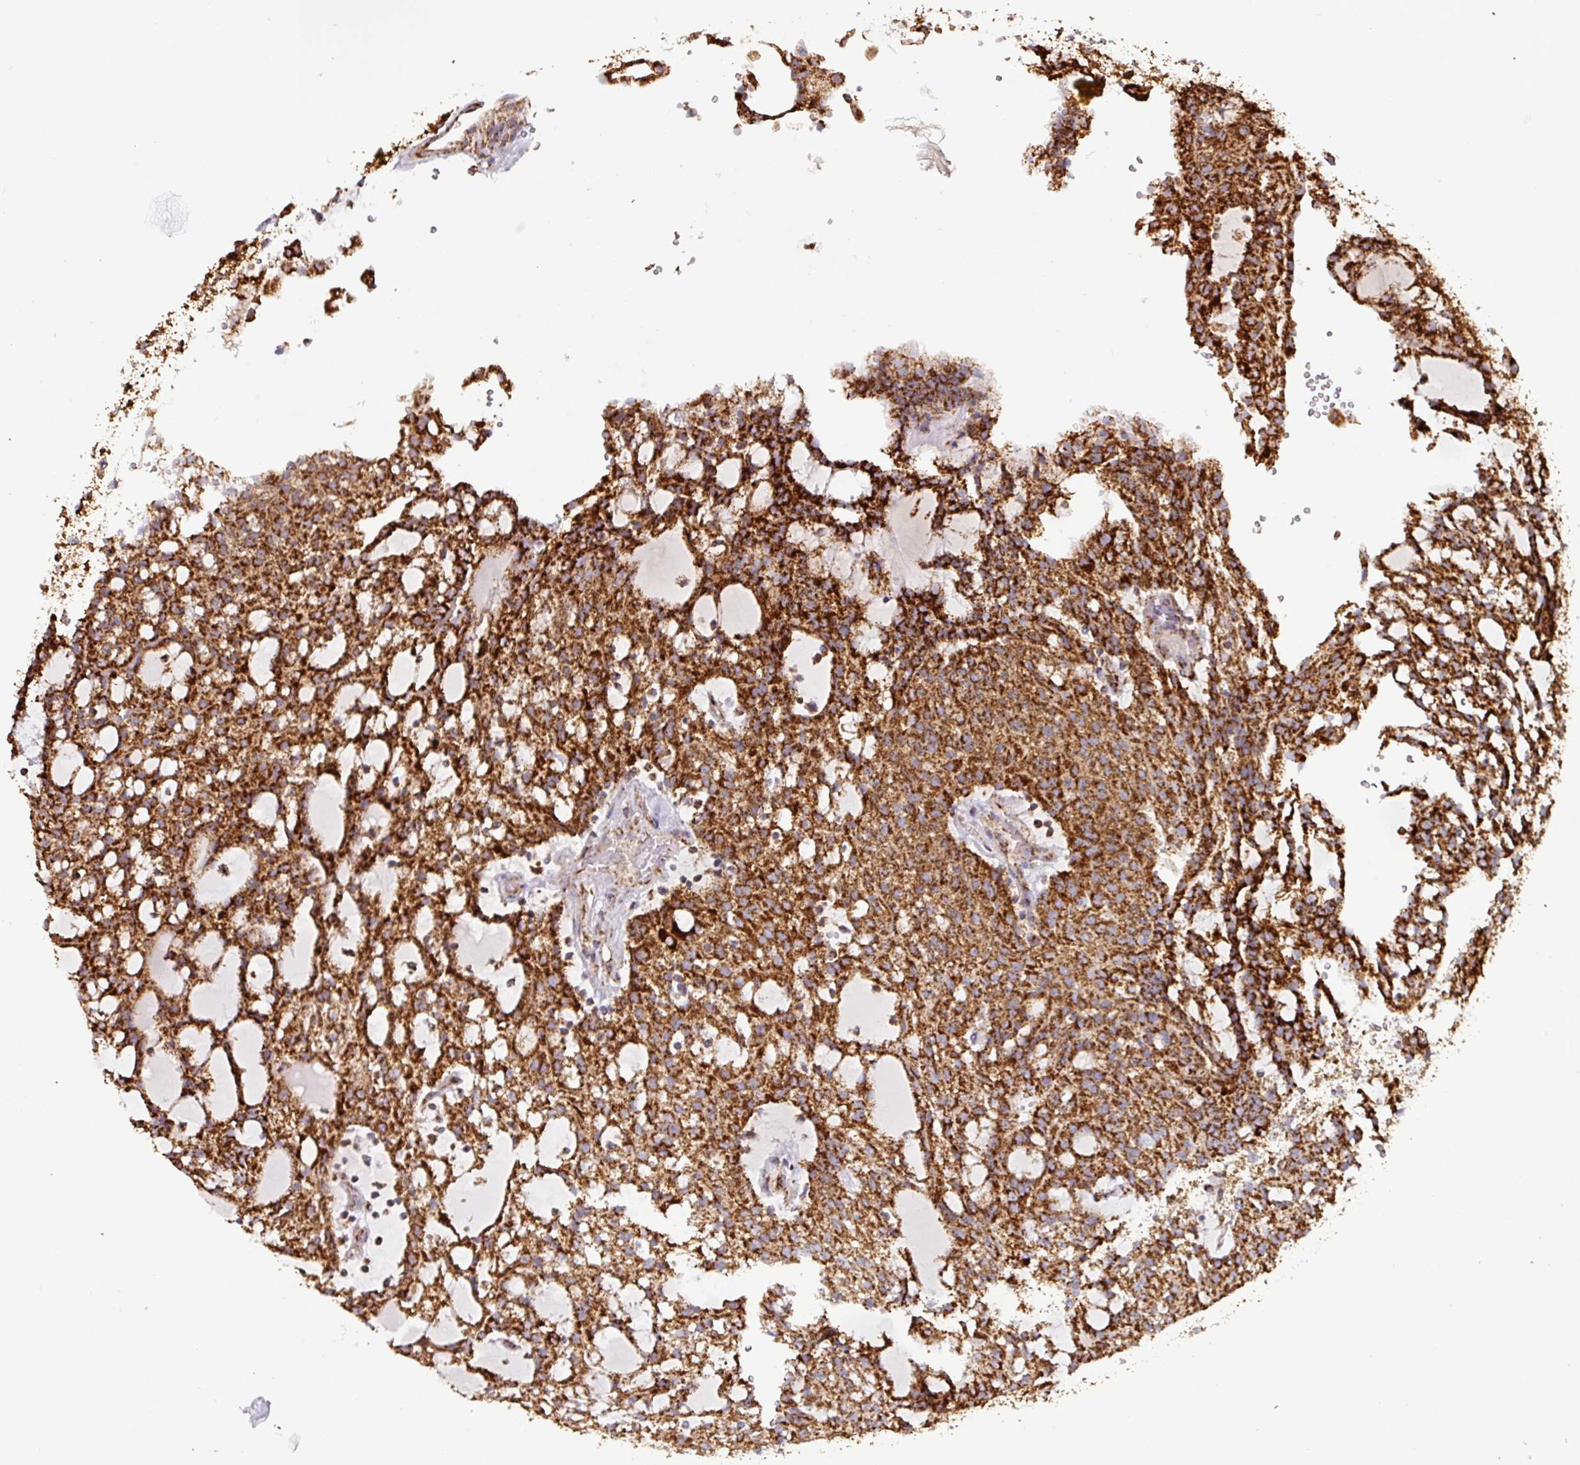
{"staining": {"intensity": "strong", "quantity": ">75%", "location": "cytoplasmic/membranous"}, "tissue": "renal cancer", "cell_type": "Tumor cells", "image_type": "cancer", "snomed": [{"axis": "morphology", "description": "Adenocarcinoma, NOS"}, {"axis": "topography", "description": "Kidney"}], "caption": "Brown immunohistochemical staining in human renal adenocarcinoma demonstrates strong cytoplasmic/membranous expression in approximately >75% of tumor cells. The protein of interest is stained brown, and the nuclei are stained in blue (DAB IHC with brightfield microscopy, high magnification).", "gene": "TRAP1", "patient": {"sex": "male", "age": 63}}